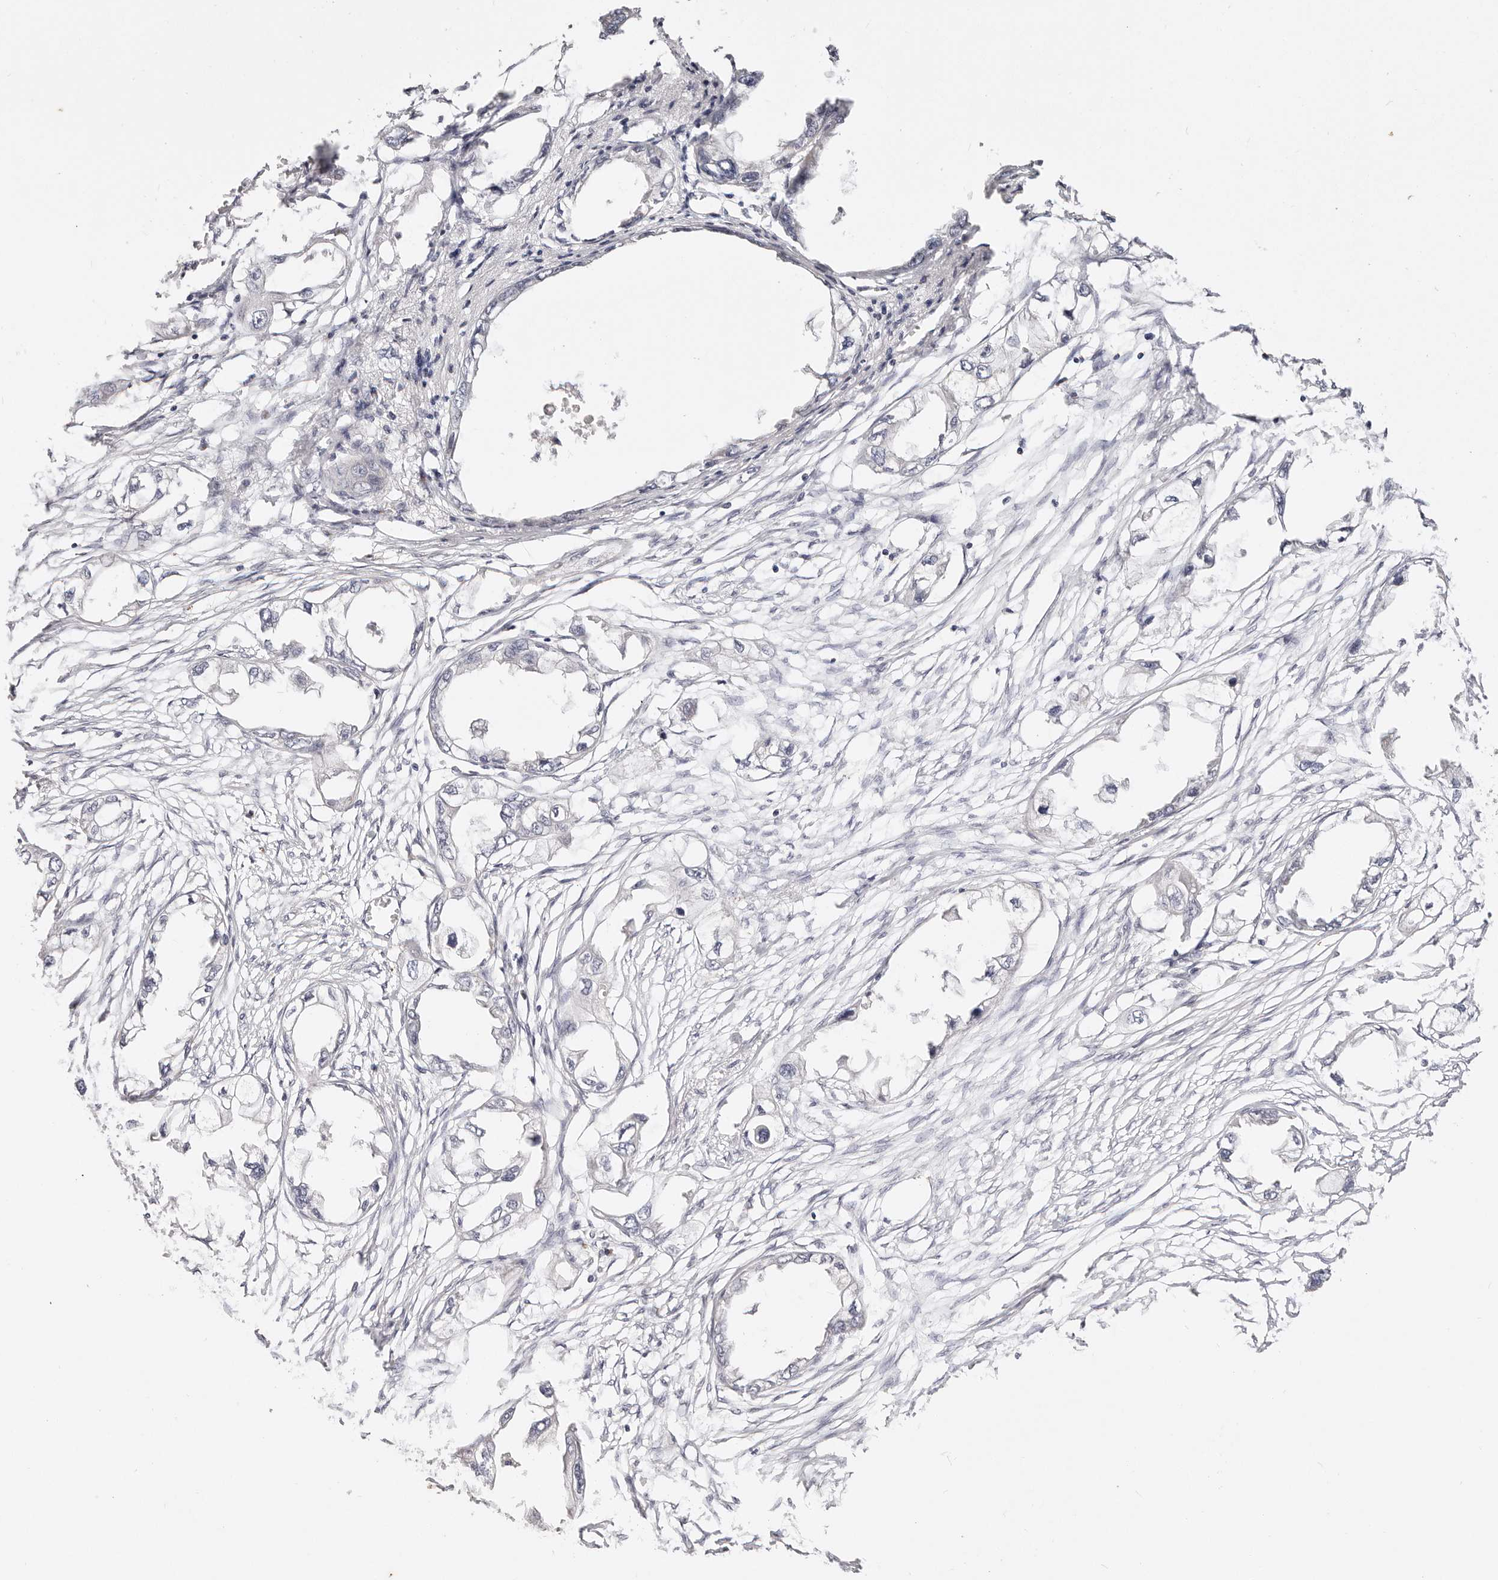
{"staining": {"intensity": "negative", "quantity": "none", "location": "none"}, "tissue": "endometrial cancer", "cell_type": "Tumor cells", "image_type": "cancer", "snomed": [{"axis": "morphology", "description": "Adenocarcinoma, NOS"}, {"axis": "morphology", "description": "Adenocarcinoma, metastatic, NOS"}, {"axis": "topography", "description": "Adipose tissue"}, {"axis": "topography", "description": "Endometrium"}], "caption": "Immunohistochemistry histopathology image of human endometrial cancer (metastatic adenocarcinoma) stained for a protein (brown), which exhibits no staining in tumor cells.", "gene": "VIPAS39", "patient": {"sex": "female", "age": 67}}